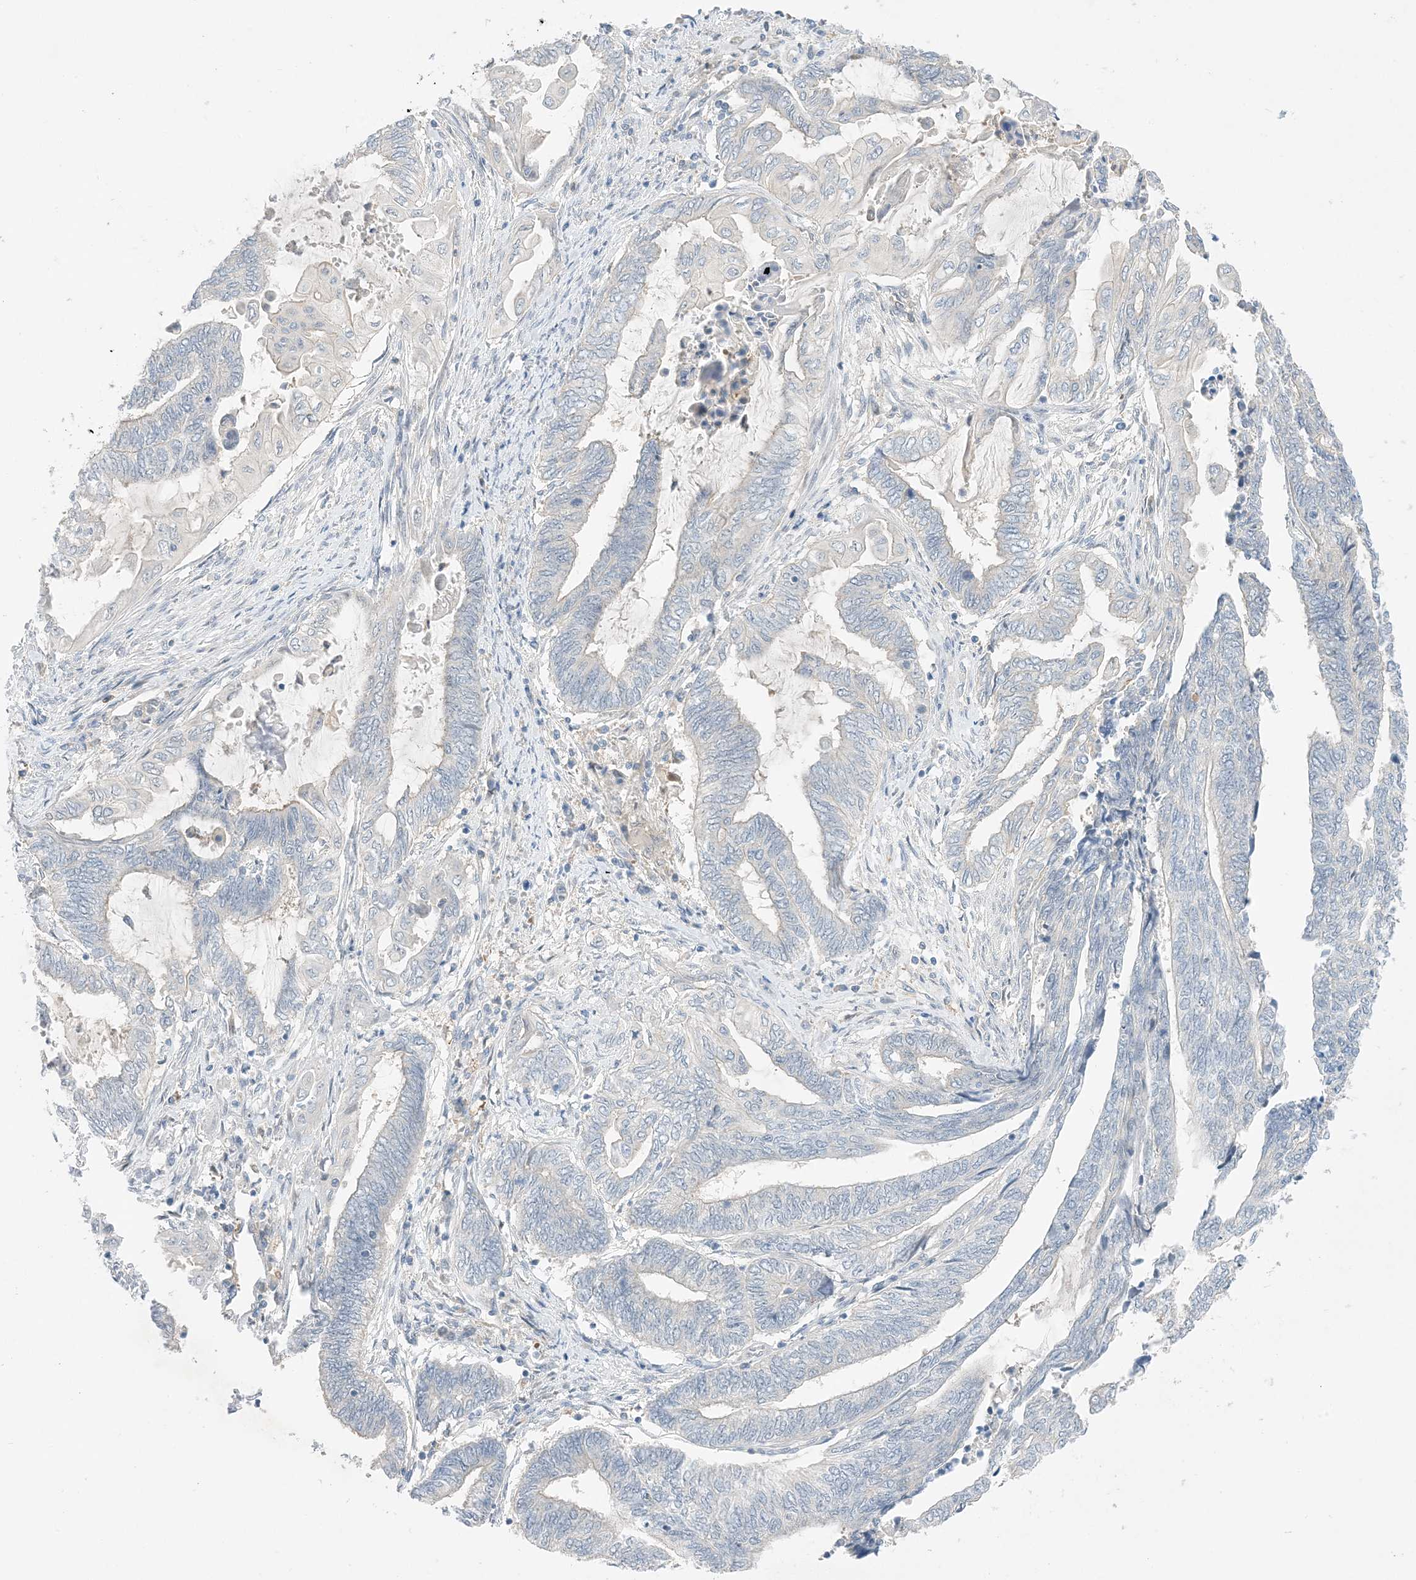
{"staining": {"intensity": "negative", "quantity": "none", "location": "none"}, "tissue": "endometrial cancer", "cell_type": "Tumor cells", "image_type": "cancer", "snomed": [{"axis": "morphology", "description": "Adenocarcinoma, NOS"}, {"axis": "topography", "description": "Uterus"}, {"axis": "topography", "description": "Endometrium"}], "caption": "Immunohistochemistry of human endometrial cancer exhibits no expression in tumor cells. (Brightfield microscopy of DAB IHC at high magnification).", "gene": "KIFBP", "patient": {"sex": "female", "age": 70}}